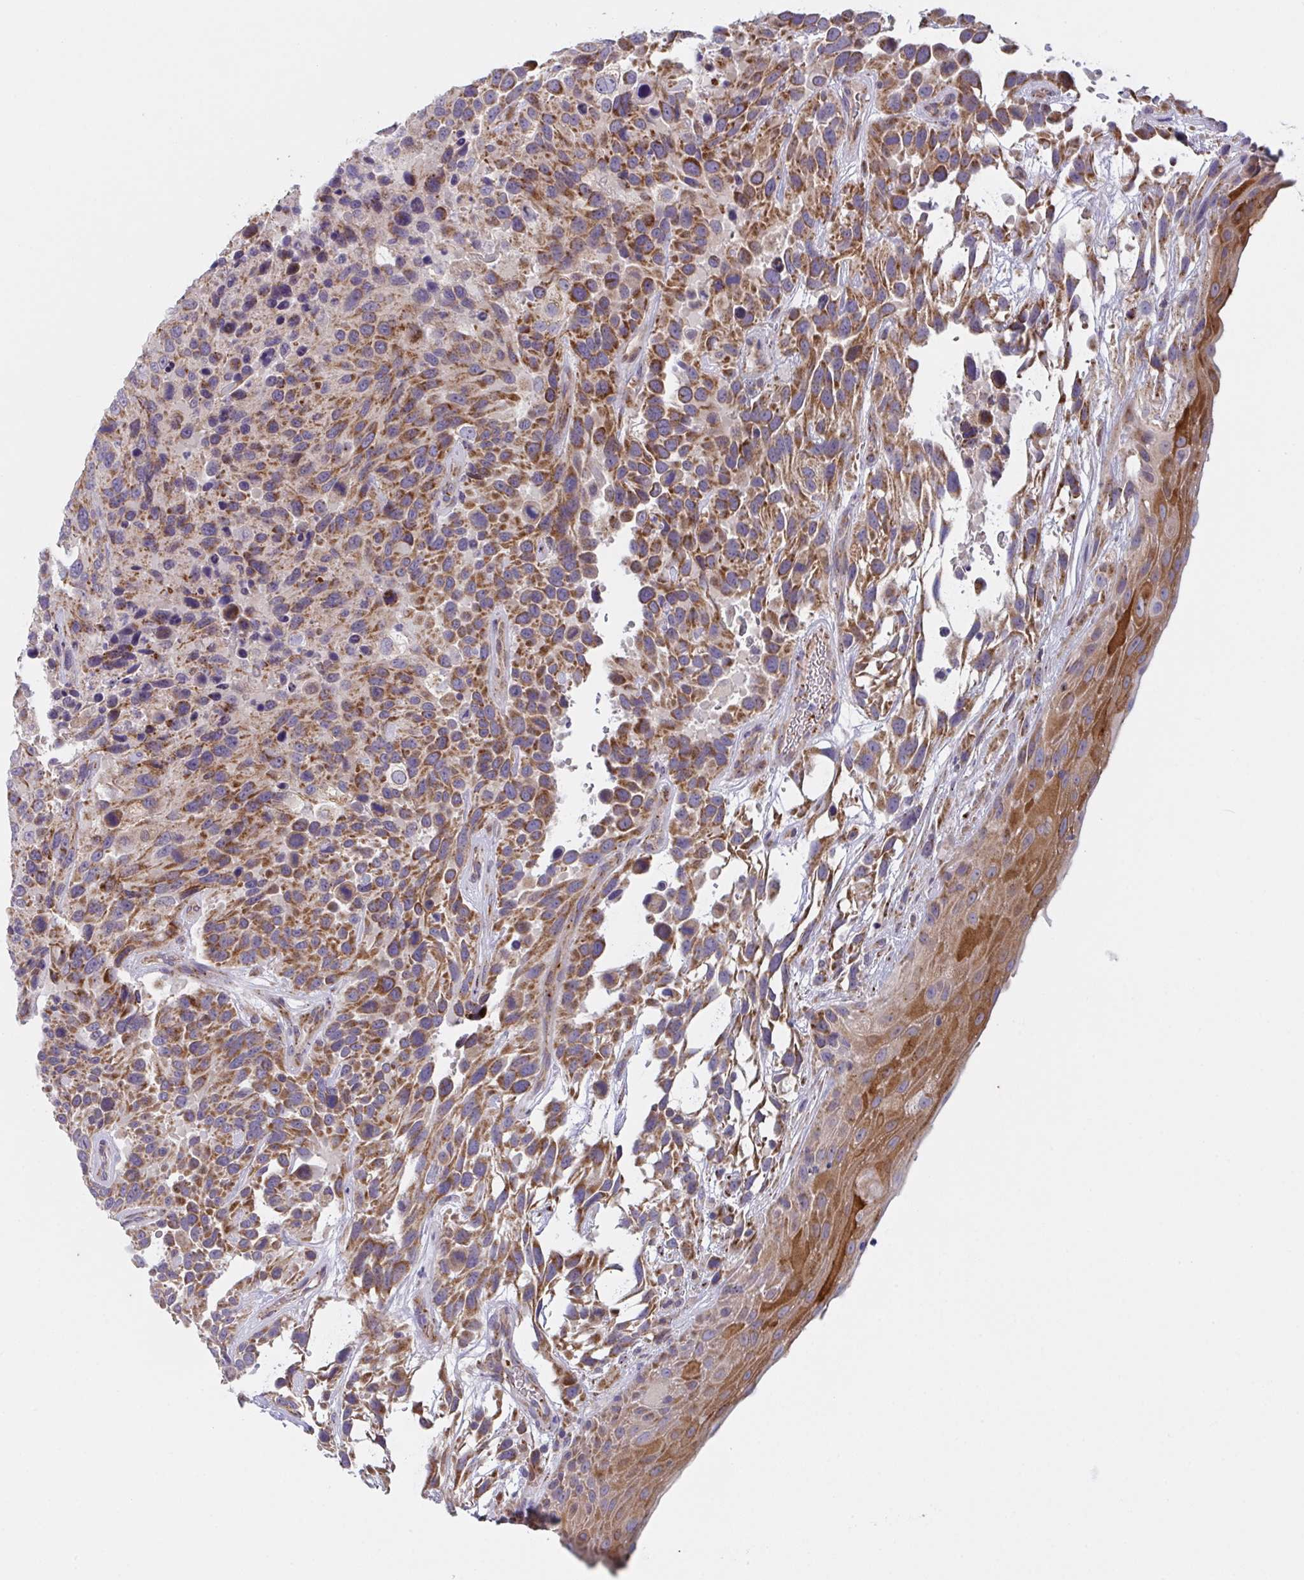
{"staining": {"intensity": "moderate", "quantity": ">75%", "location": "cytoplasmic/membranous"}, "tissue": "urothelial cancer", "cell_type": "Tumor cells", "image_type": "cancer", "snomed": [{"axis": "morphology", "description": "Urothelial carcinoma, High grade"}, {"axis": "topography", "description": "Urinary bladder"}], "caption": "Protein analysis of urothelial cancer tissue displays moderate cytoplasmic/membranous expression in about >75% of tumor cells.", "gene": "MRPS2", "patient": {"sex": "female", "age": 70}}